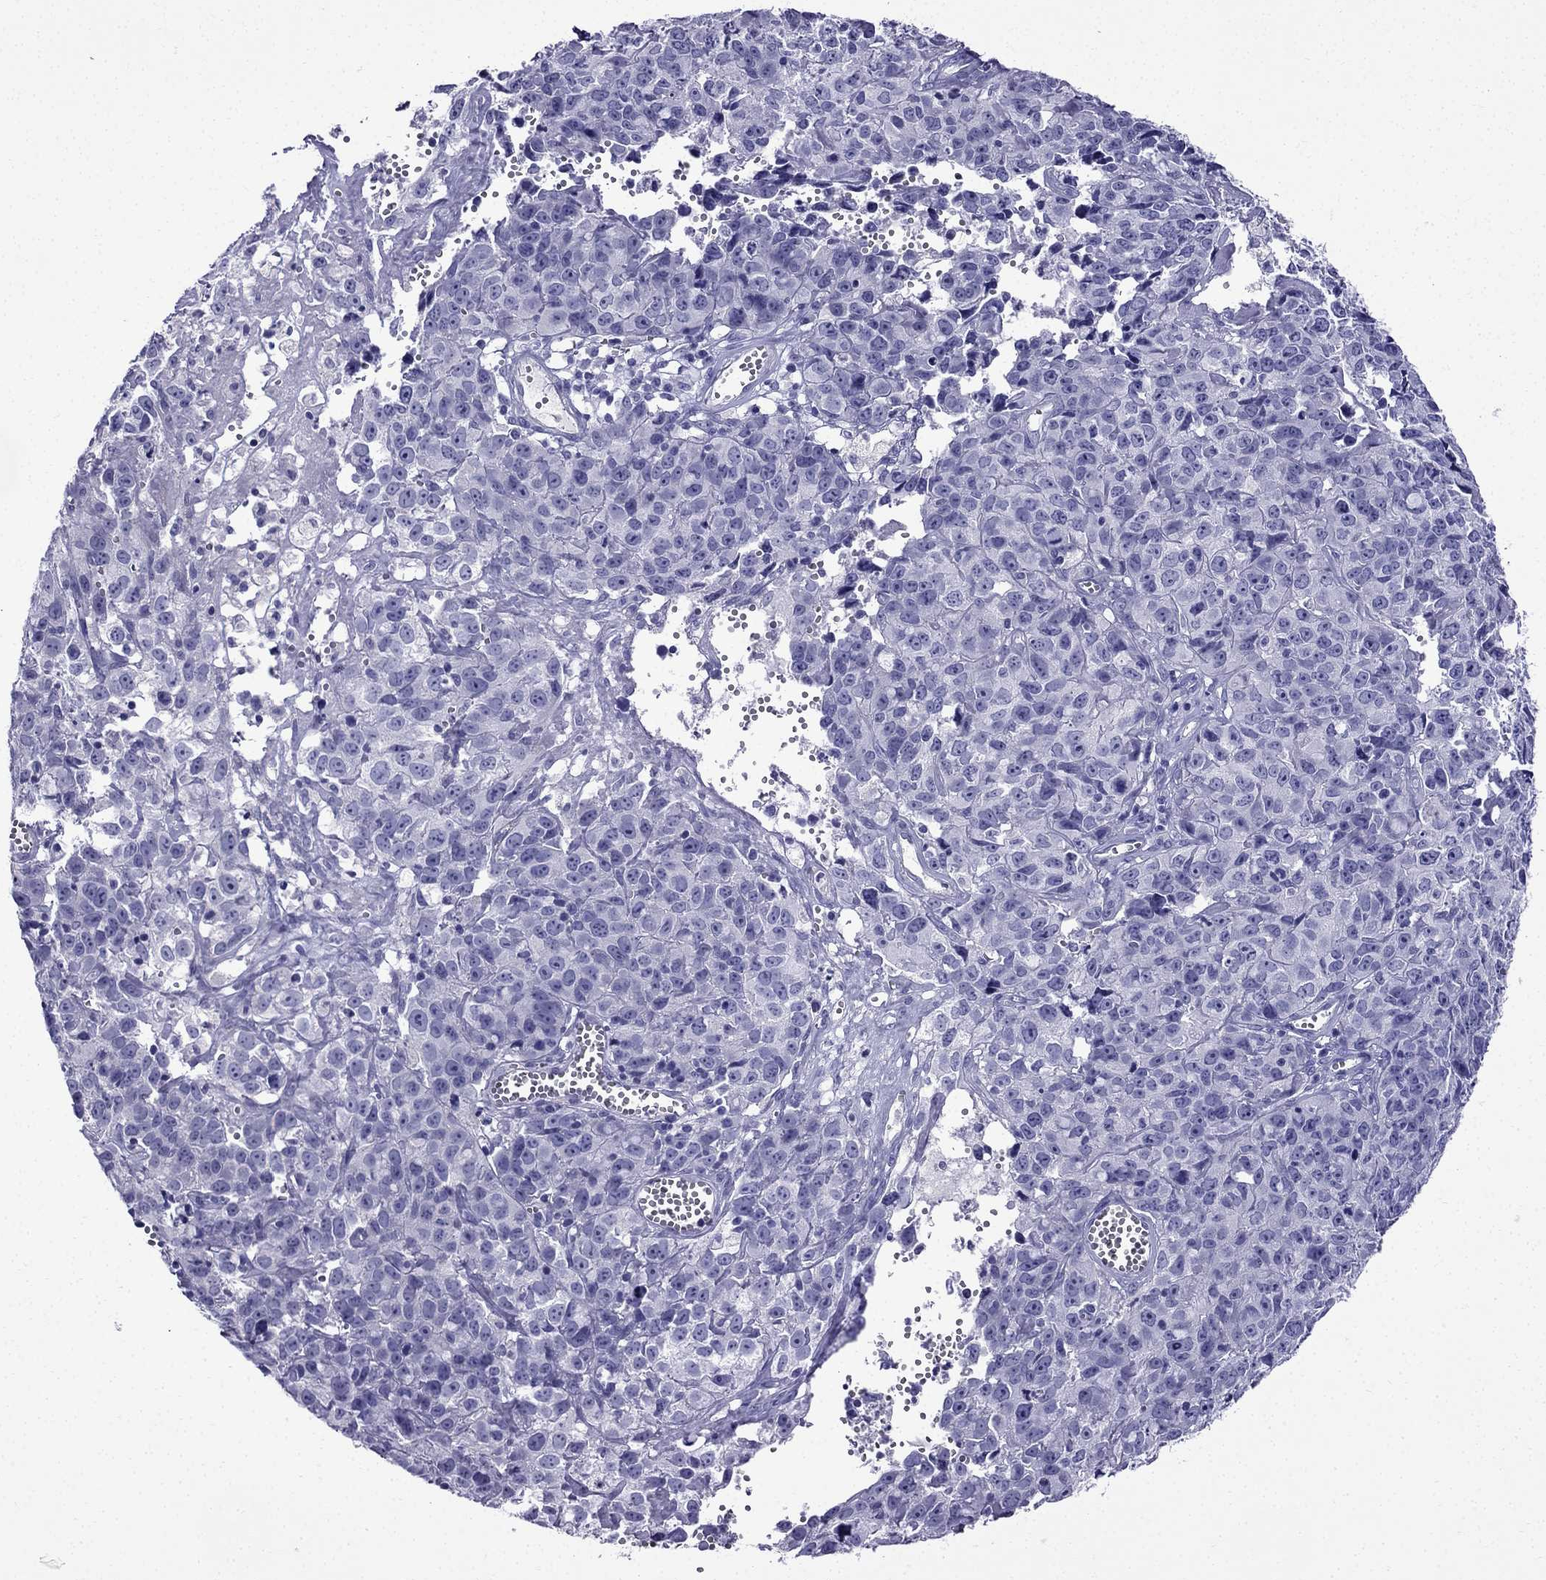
{"staining": {"intensity": "negative", "quantity": "none", "location": "none"}, "tissue": "cervical cancer", "cell_type": "Tumor cells", "image_type": "cancer", "snomed": [{"axis": "morphology", "description": "Squamous cell carcinoma, NOS"}, {"axis": "topography", "description": "Cervix"}], "caption": "A photomicrograph of human cervical cancer is negative for staining in tumor cells.", "gene": "ERC2", "patient": {"sex": "female", "age": 28}}